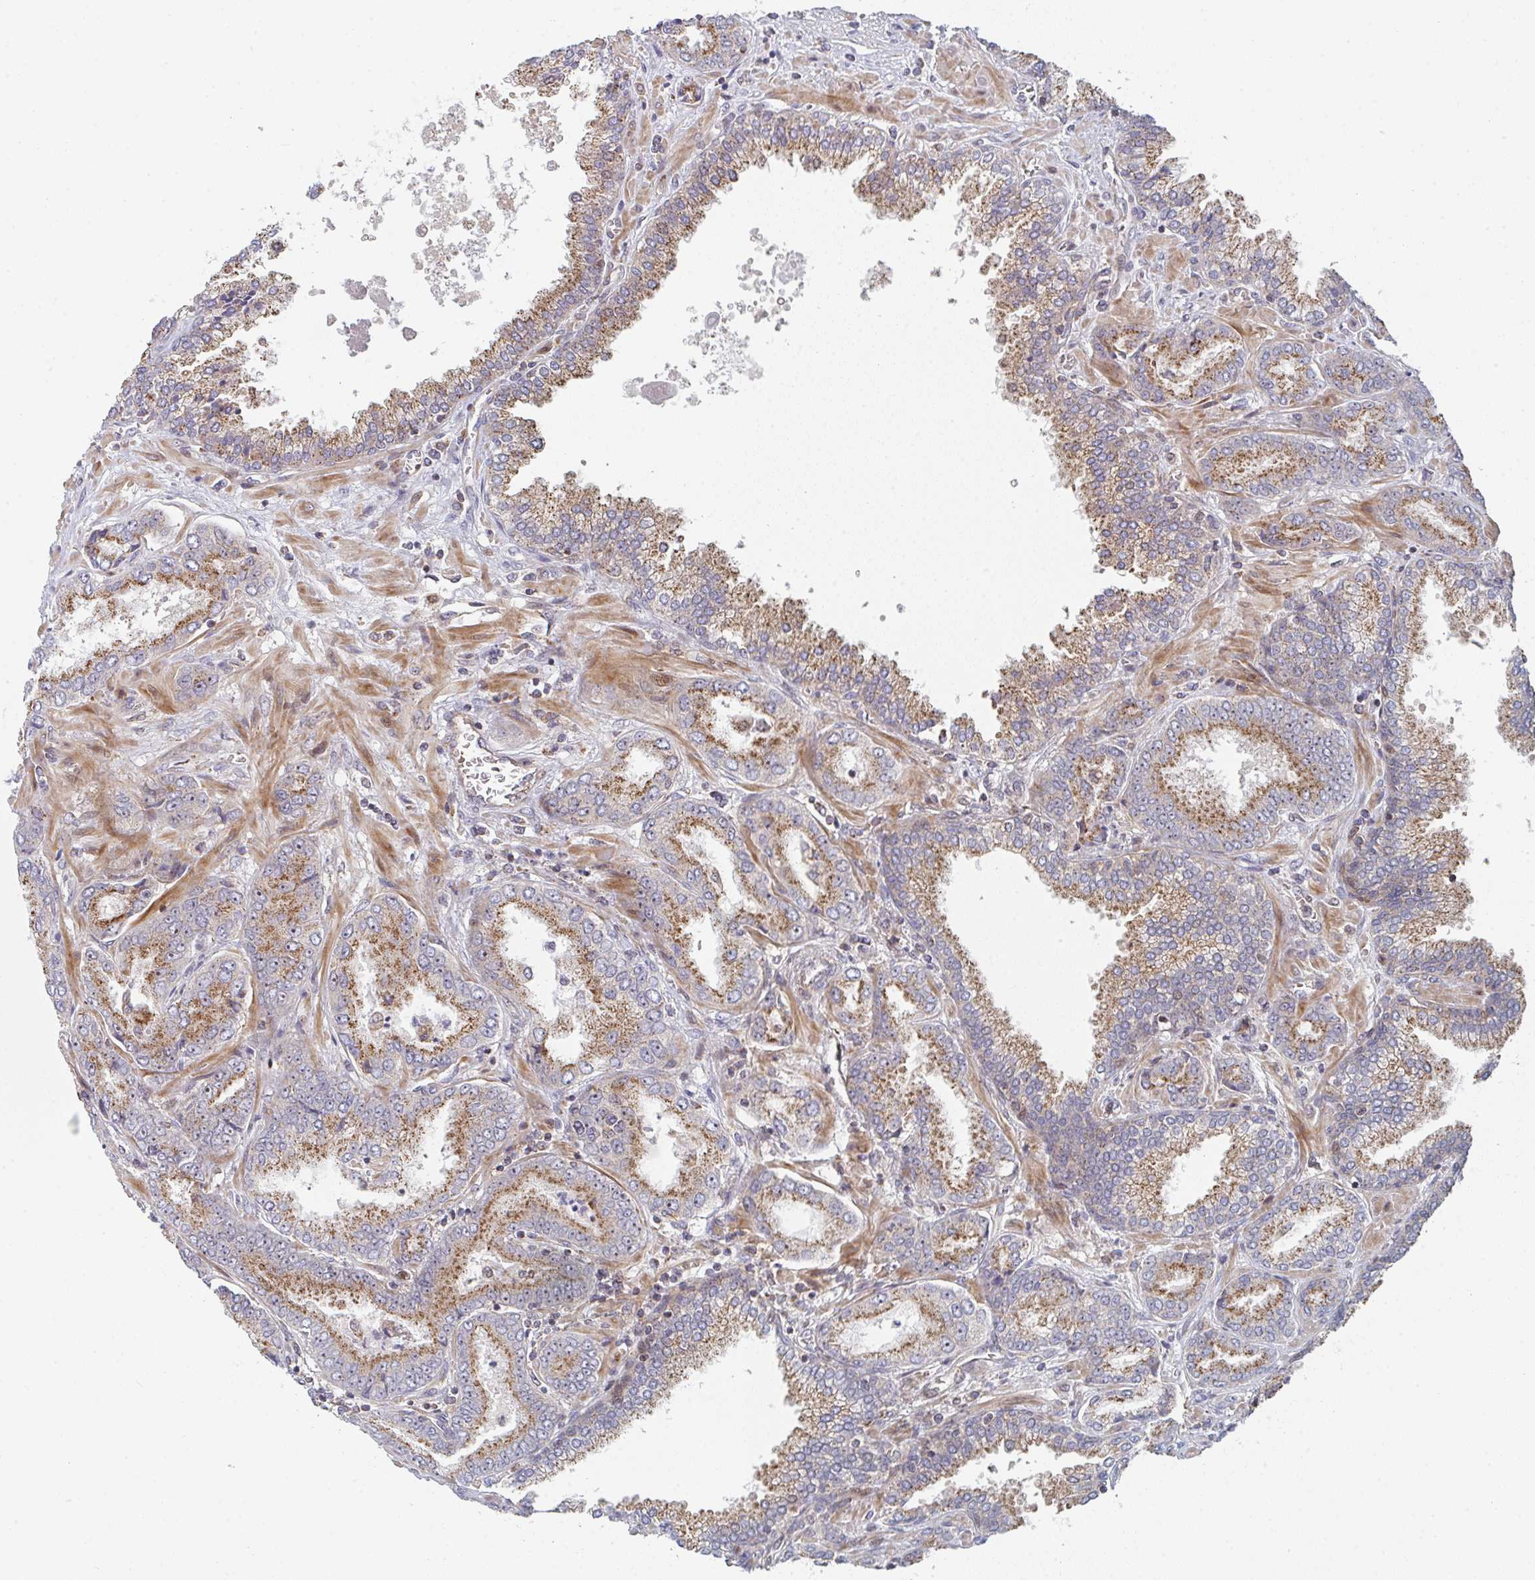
{"staining": {"intensity": "moderate", "quantity": ">75%", "location": "cytoplasmic/membranous"}, "tissue": "prostate cancer", "cell_type": "Tumor cells", "image_type": "cancer", "snomed": [{"axis": "morphology", "description": "Adenocarcinoma, High grade"}, {"axis": "topography", "description": "Prostate"}], "caption": "IHC of prostate cancer (adenocarcinoma (high-grade)) exhibits medium levels of moderate cytoplasmic/membranous expression in about >75% of tumor cells.", "gene": "ZNF644", "patient": {"sex": "male", "age": 72}}